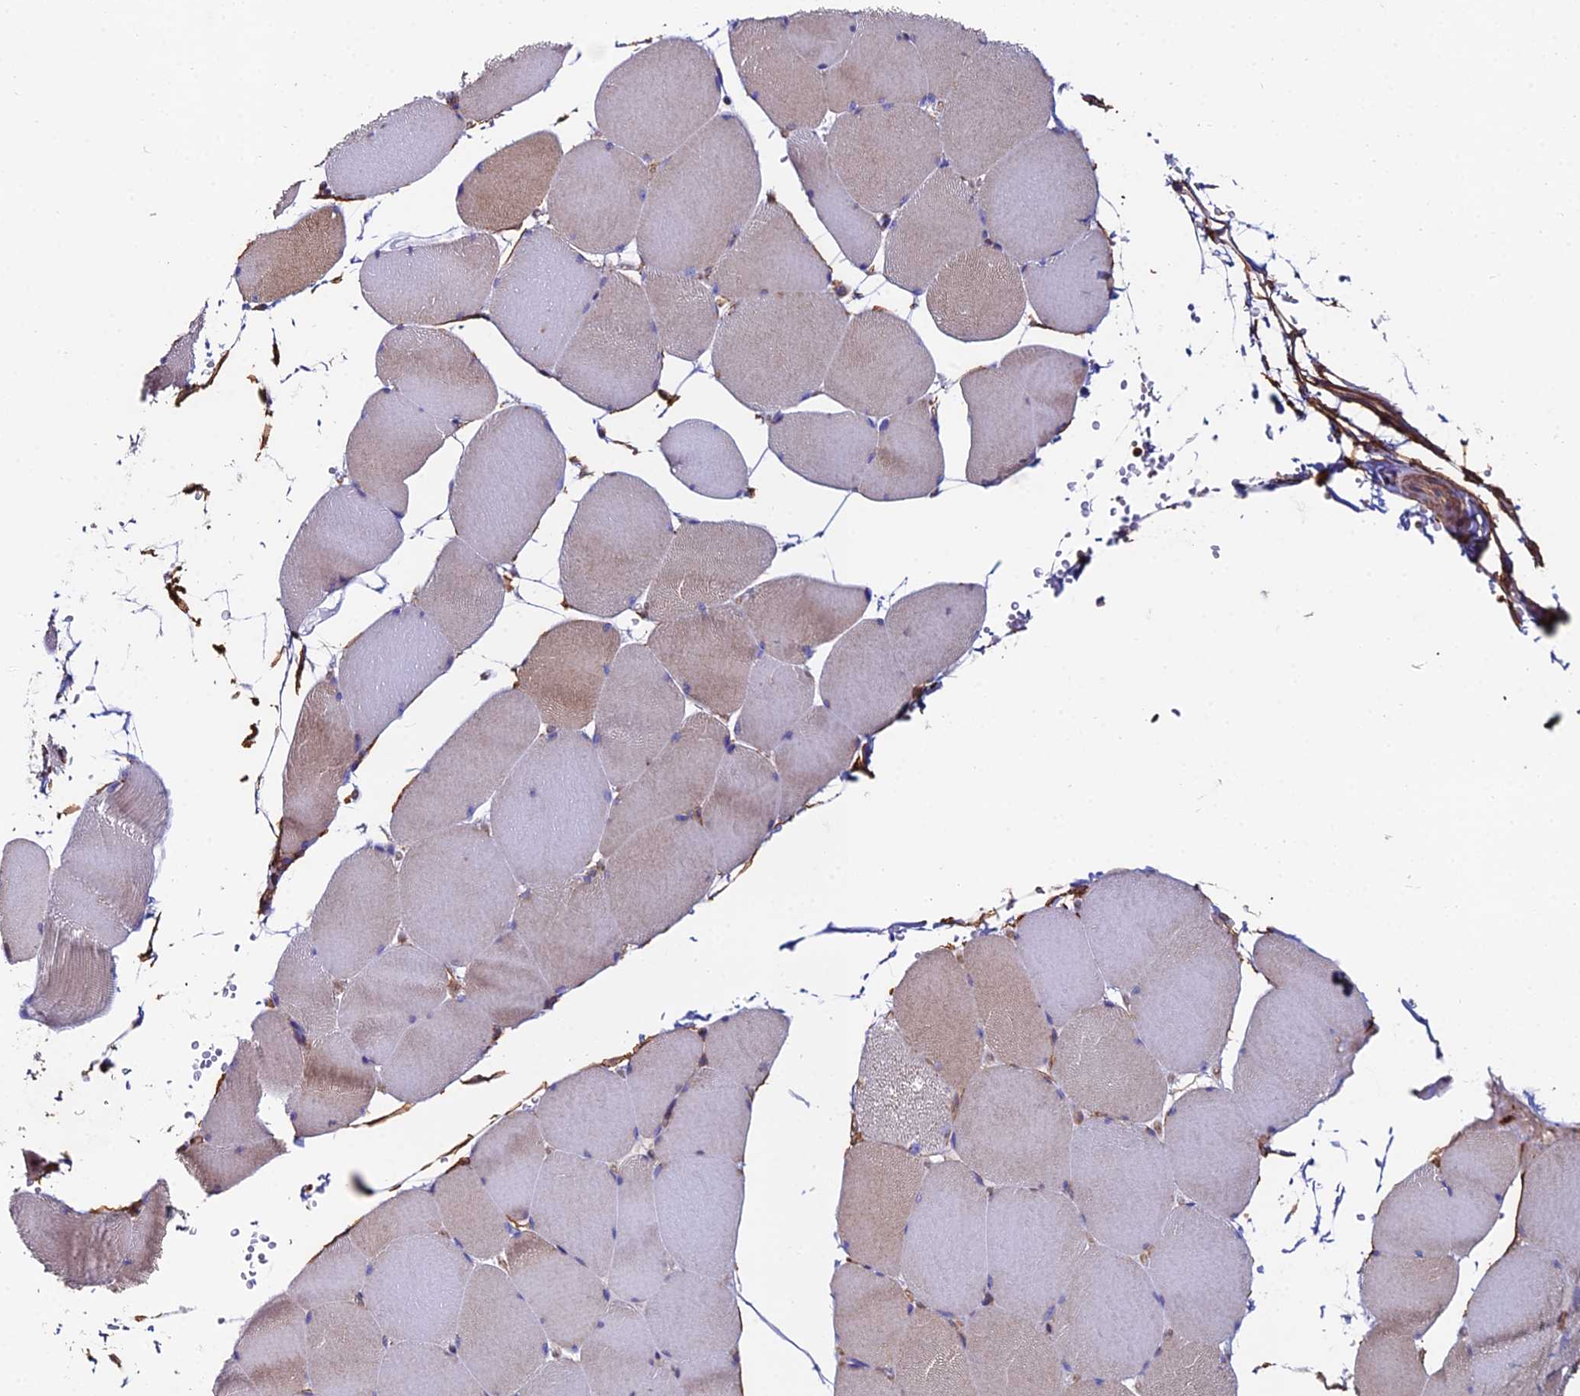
{"staining": {"intensity": "weak", "quantity": "25%-75%", "location": "cytoplasmic/membranous"}, "tissue": "skeletal muscle", "cell_type": "Myocytes", "image_type": "normal", "snomed": [{"axis": "morphology", "description": "Normal tissue, NOS"}, {"axis": "topography", "description": "Skeletal muscle"}, {"axis": "topography", "description": "Head-Neck"}], "caption": "Immunohistochemical staining of unremarkable human skeletal muscle demonstrates weak cytoplasmic/membranous protein positivity in about 25%-75% of myocytes. (IHC, brightfield microscopy, high magnification).", "gene": "C6", "patient": {"sex": "male", "age": 66}}